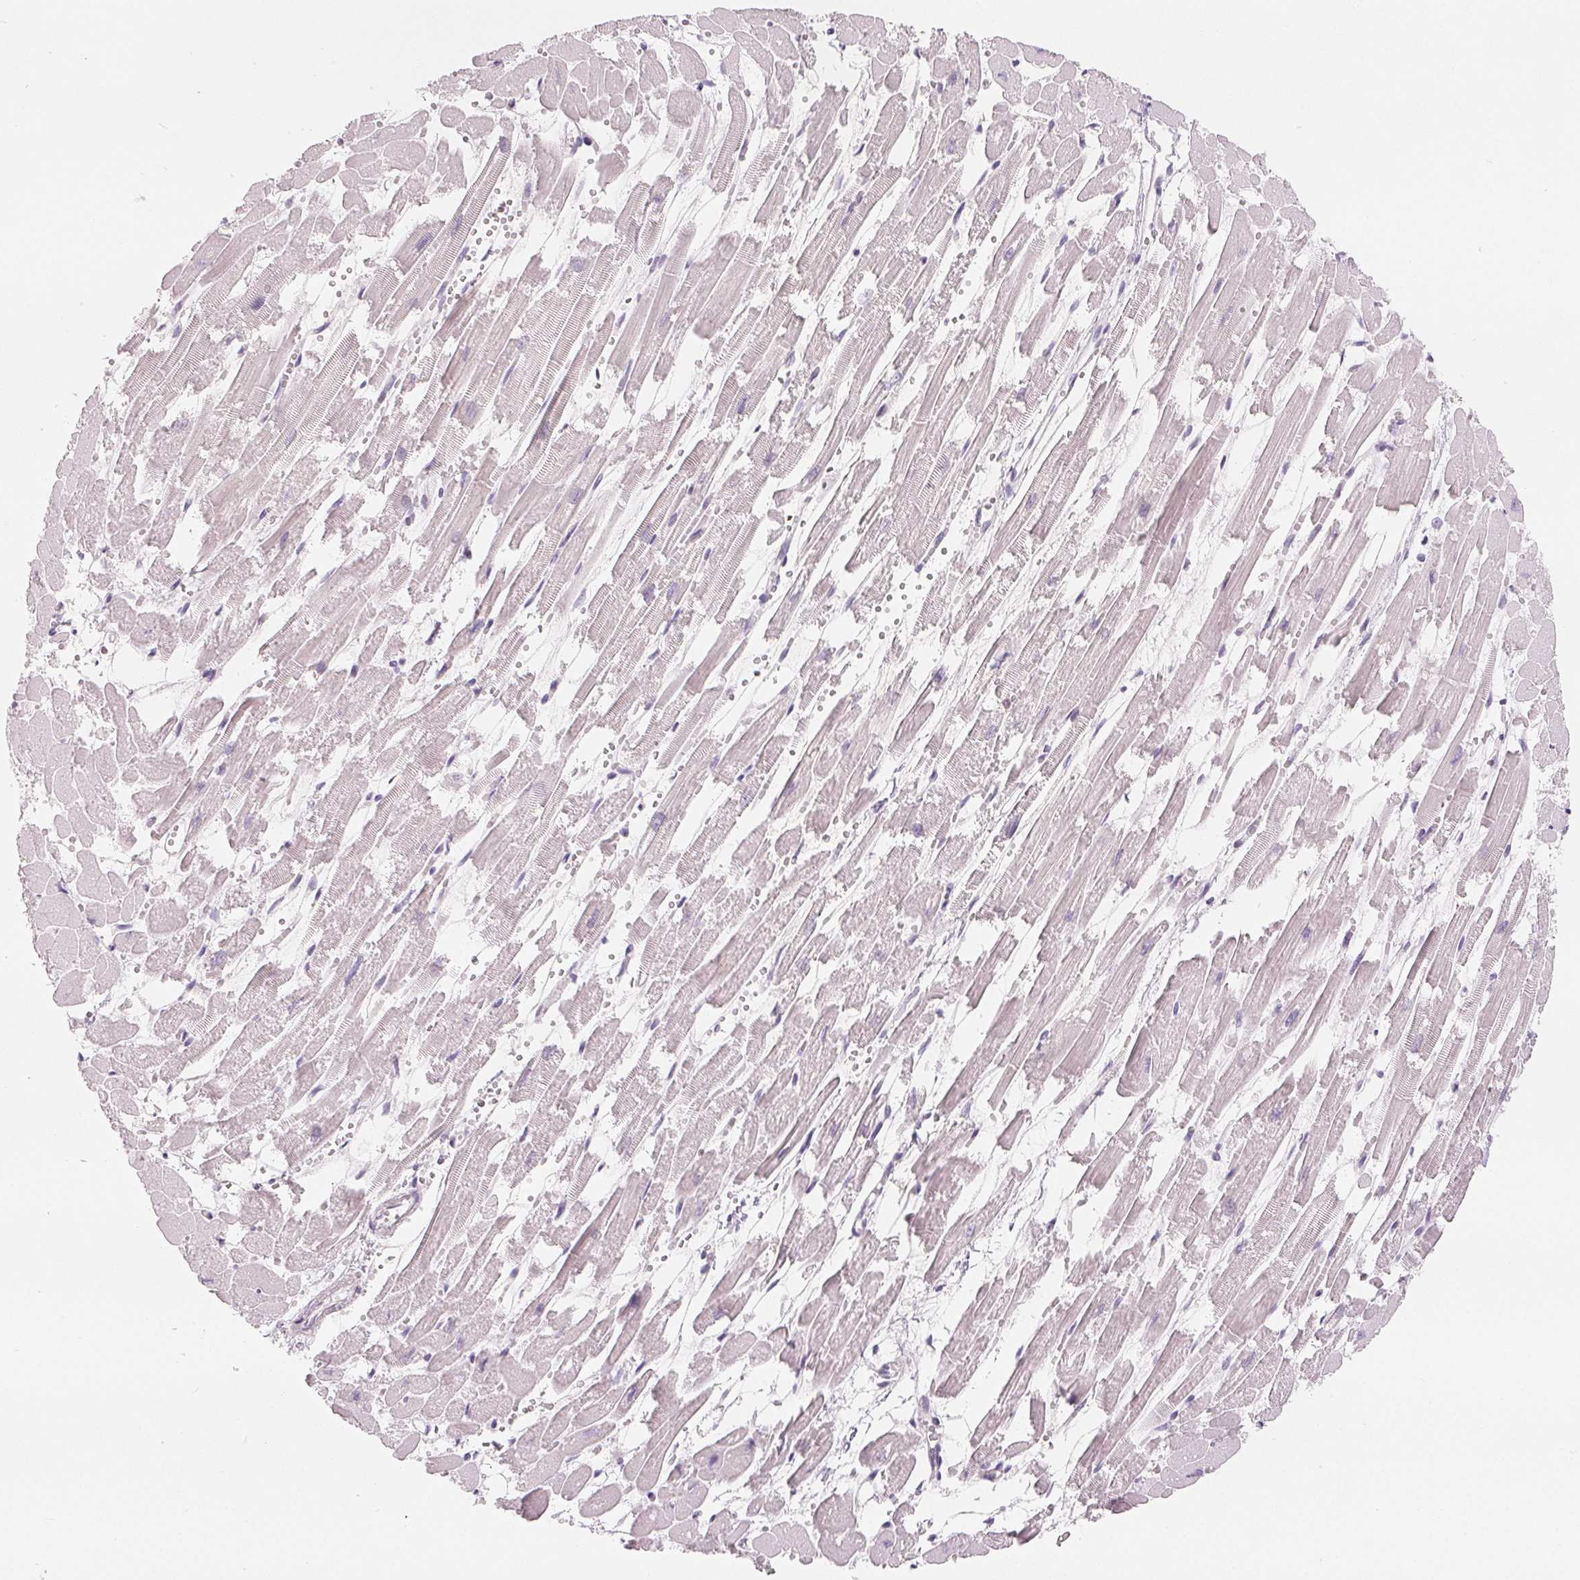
{"staining": {"intensity": "negative", "quantity": "none", "location": "none"}, "tissue": "heart muscle", "cell_type": "Cardiomyocytes", "image_type": "normal", "snomed": [{"axis": "morphology", "description": "Normal tissue, NOS"}, {"axis": "topography", "description": "Heart"}], "caption": "This is a image of immunohistochemistry (IHC) staining of normal heart muscle, which shows no expression in cardiomyocytes.", "gene": "CD69", "patient": {"sex": "female", "age": 52}}